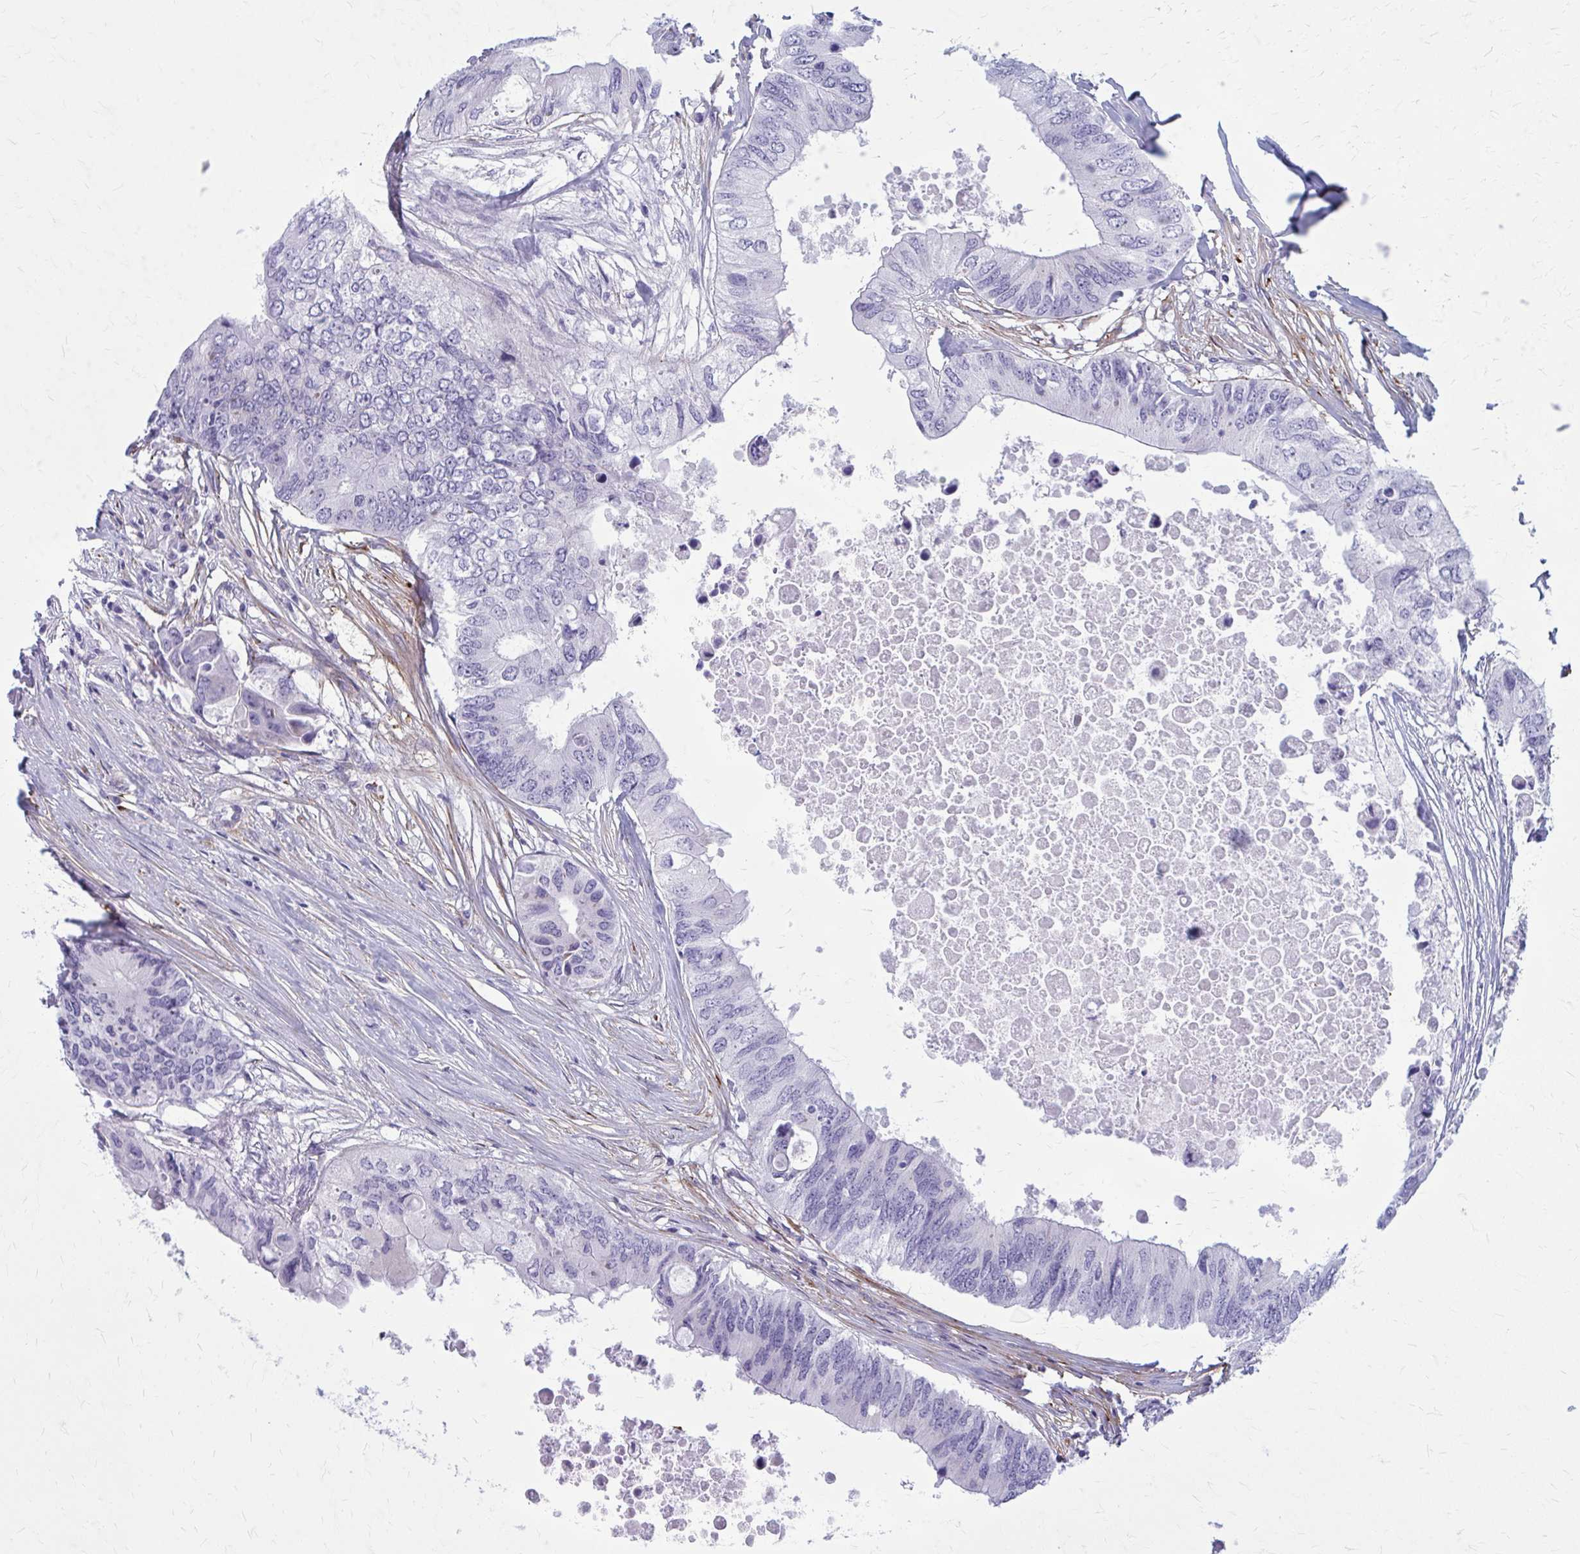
{"staining": {"intensity": "negative", "quantity": "none", "location": "none"}, "tissue": "colorectal cancer", "cell_type": "Tumor cells", "image_type": "cancer", "snomed": [{"axis": "morphology", "description": "Adenocarcinoma, NOS"}, {"axis": "topography", "description": "Colon"}], "caption": "High power microscopy image of an immunohistochemistry histopathology image of colorectal adenocarcinoma, revealing no significant positivity in tumor cells. (Stains: DAB (3,3'-diaminobenzidine) IHC with hematoxylin counter stain, Microscopy: brightfield microscopy at high magnification).", "gene": "AKAP12", "patient": {"sex": "male", "age": 71}}